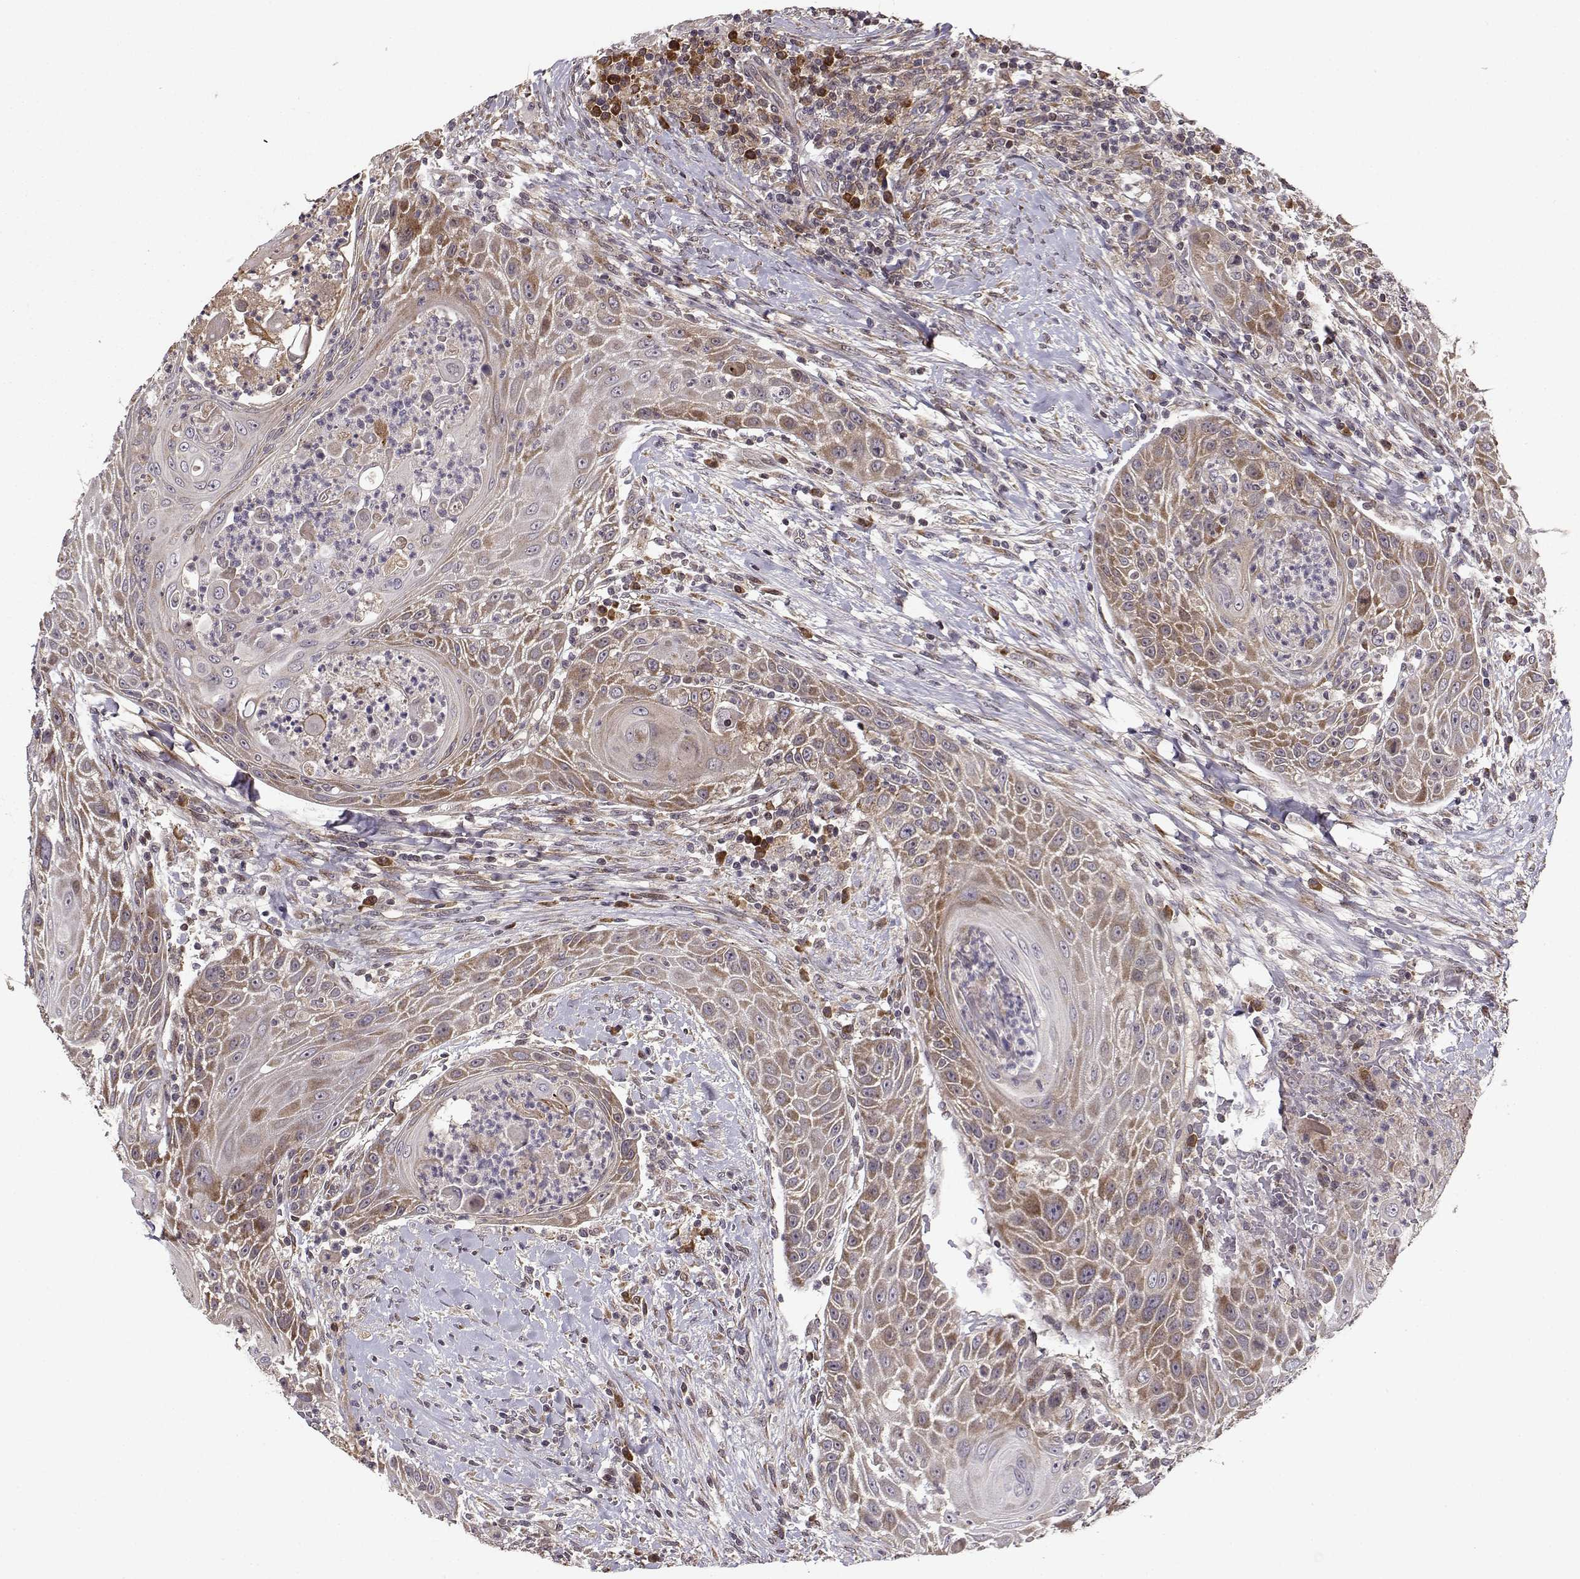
{"staining": {"intensity": "moderate", "quantity": "25%-75%", "location": "cytoplasmic/membranous"}, "tissue": "head and neck cancer", "cell_type": "Tumor cells", "image_type": "cancer", "snomed": [{"axis": "morphology", "description": "Squamous cell carcinoma, NOS"}, {"axis": "topography", "description": "Head-Neck"}], "caption": "Immunohistochemistry histopathology image of neoplastic tissue: human head and neck cancer (squamous cell carcinoma) stained using immunohistochemistry (IHC) demonstrates medium levels of moderate protein expression localized specifically in the cytoplasmic/membranous of tumor cells, appearing as a cytoplasmic/membranous brown color.", "gene": "RPL31", "patient": {"sex": "male", "age": 69}}